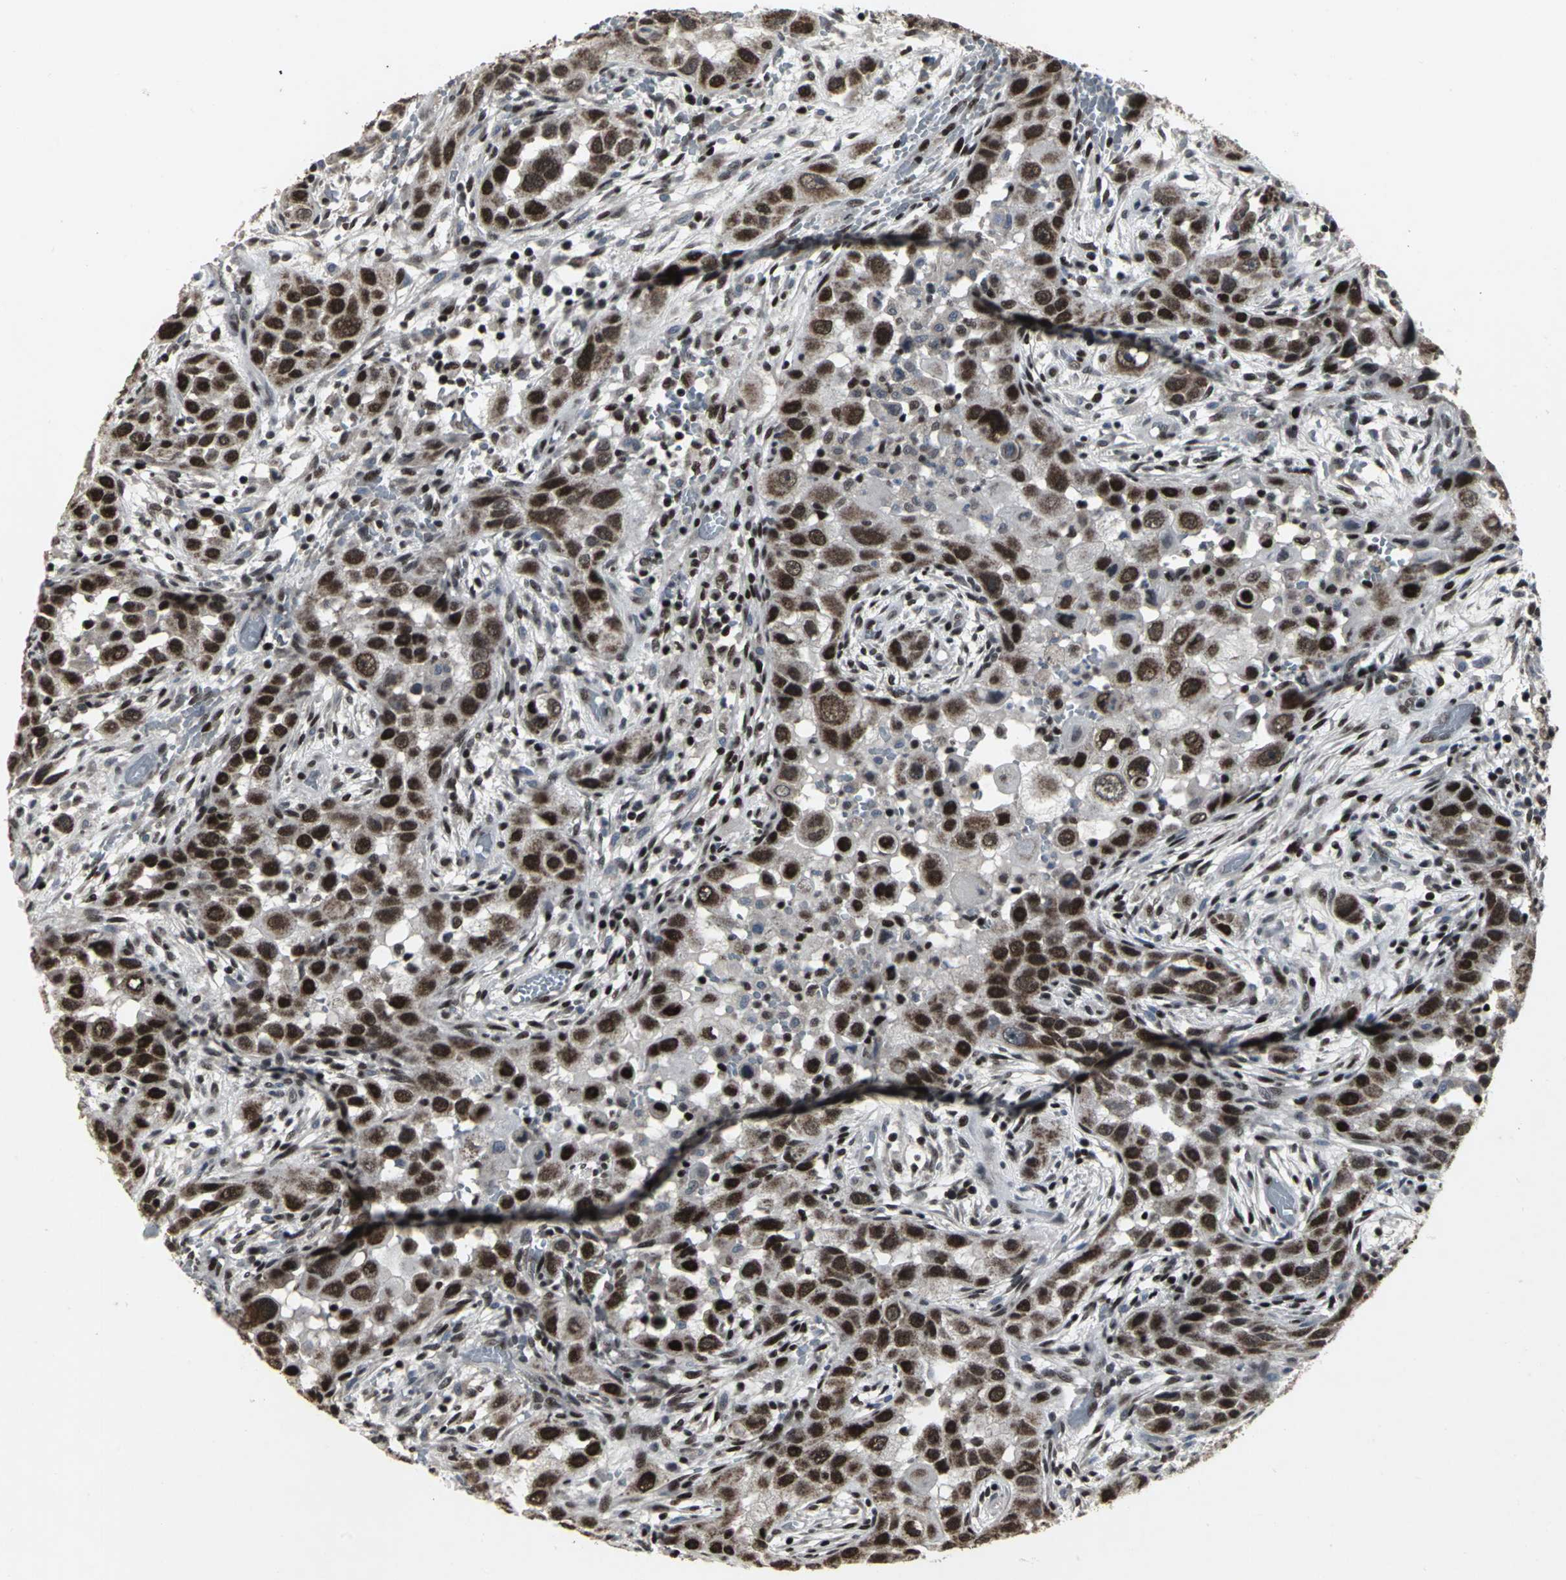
{"staining": {"intensity": "strong", "quantity": ">75%", "location": "nuclear"}, "tissue": "head and neck cancer", "cell_type": "Tumor cells", "image_type": "cancer", "snomed": [{"axis": "morphology", "description": "Carcinoma, NOS"}, {"axis": "topography", "description": "Head-Neck"}], "caption": "The photomicrograph shows immunohistochemical staining of head and neck cancer (carcinoma). There is strong nuclear staining is seen in about >75% of tumor cells.", "gene": "SRF", "patient": {"sex": "male", "age": 87}}